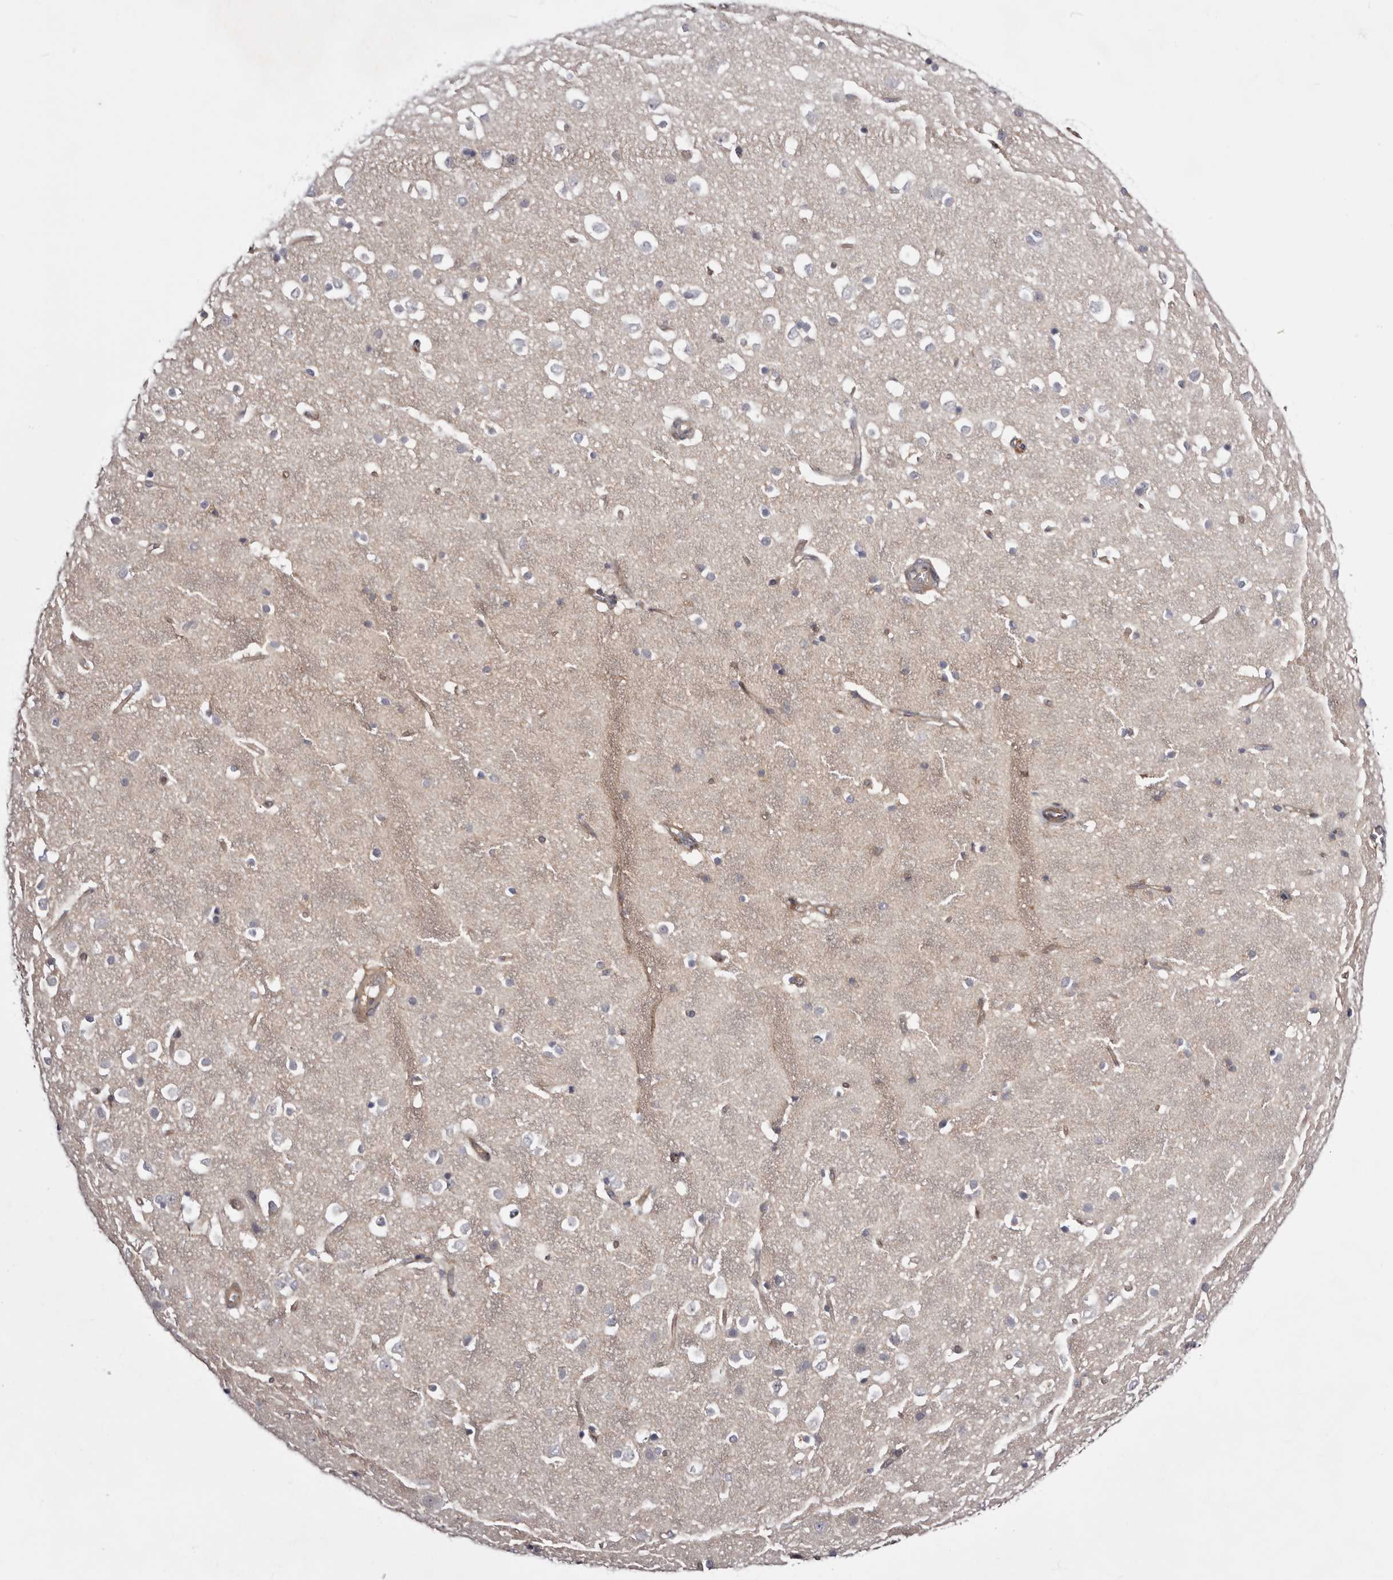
{"staining": {"intensity": "moderate", "quantity": "25%-75%", "location": "cytoplasmic/membranous"}, "tissue": "cerebral cortex", "cell_type": "Endothelial cells", "image_type": "normal", "snomed": [{"axis": "morphology", "description": "Normal tissue, NOS"}, {"axis": "topography", "description": "Cerebral cortex"}], "caption": "Protein staining displays moderate cytoplasmic/membranous staining in about 25%-75% of endothelial cells in benign cerebral cortex.", "gene": "DMRT2", "patient": {"sex": "male", "age": 54}}